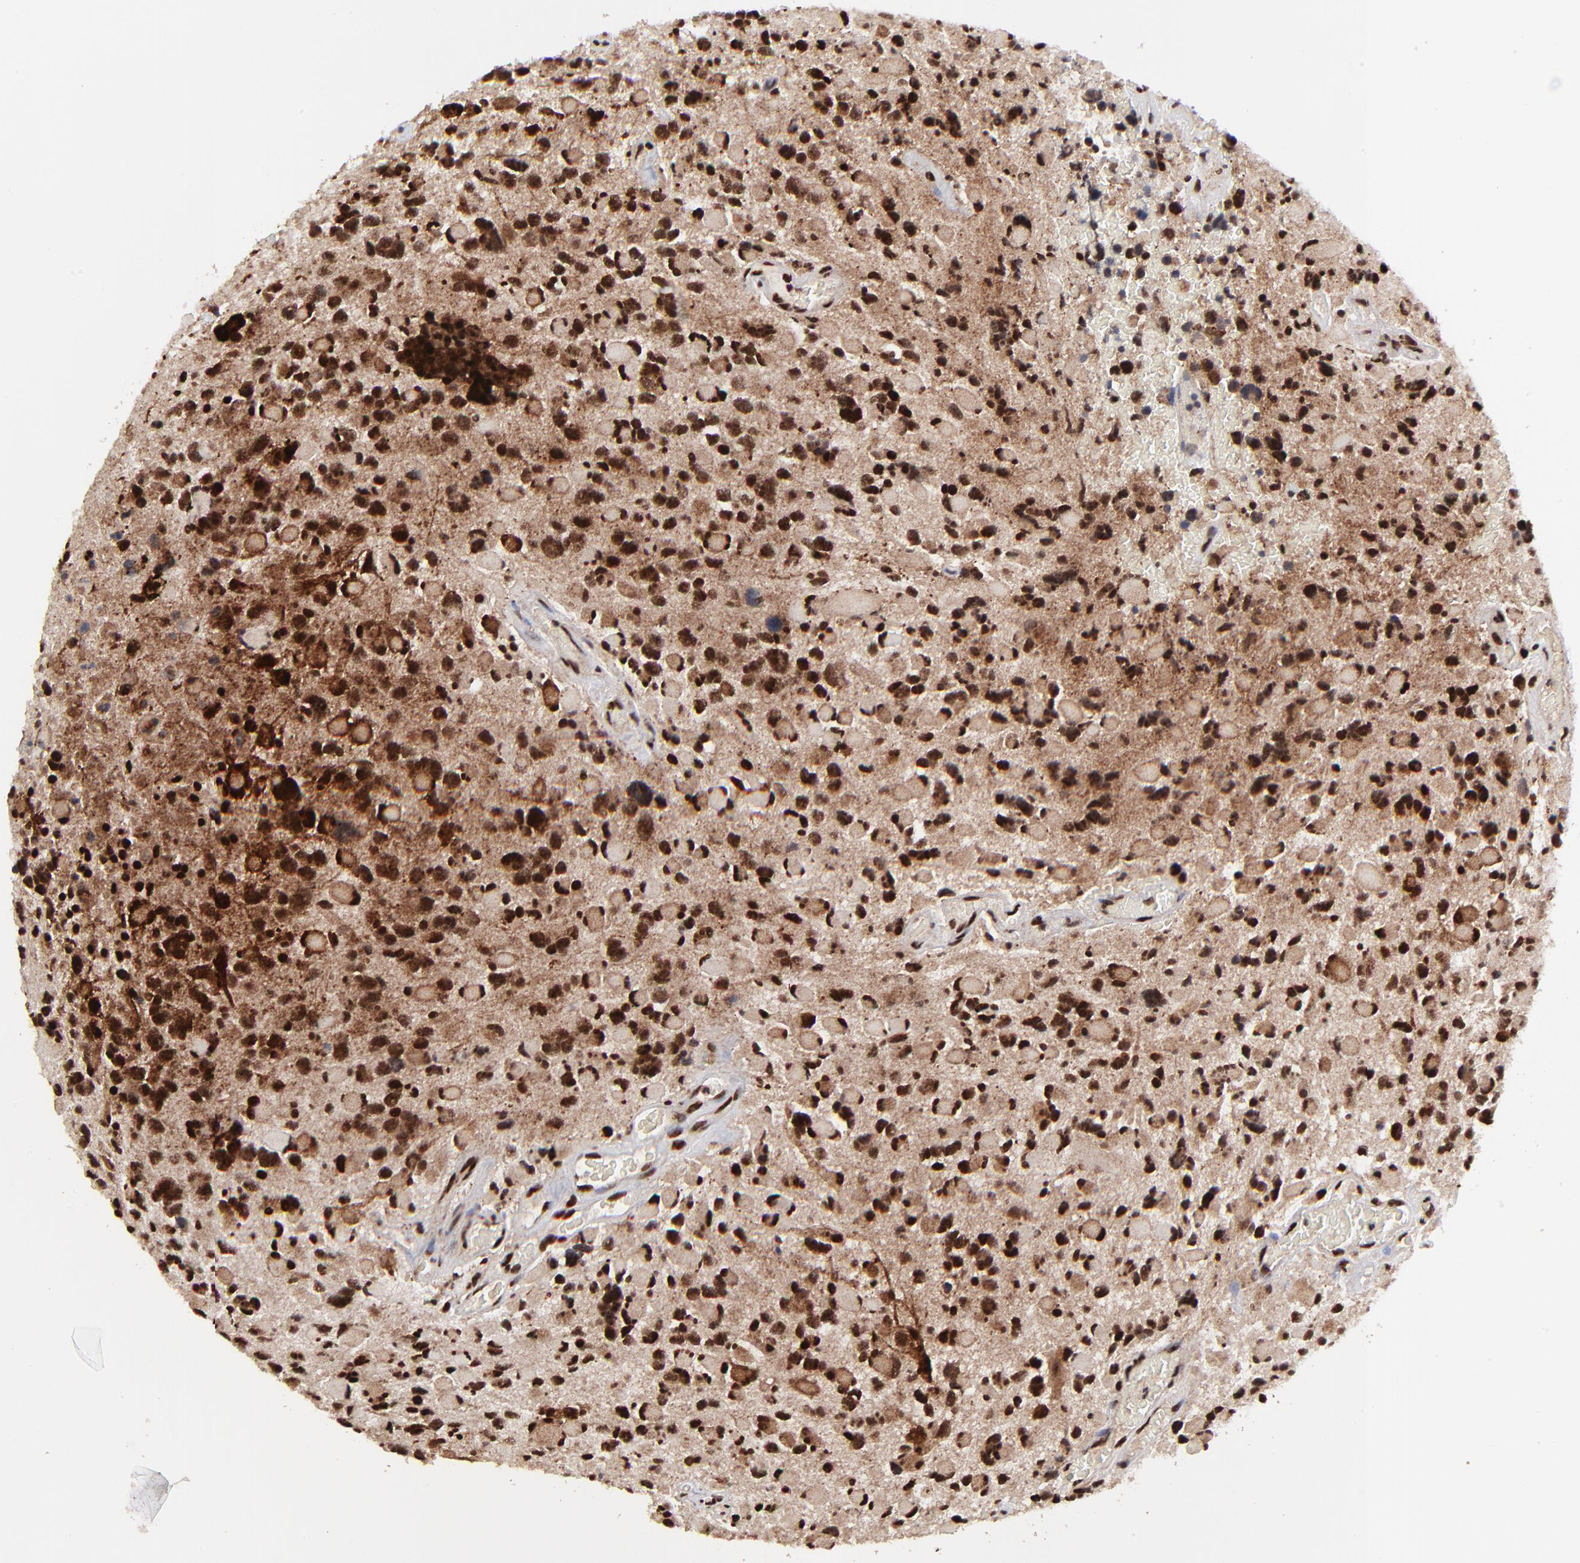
{"staining": {"intensity": "strong", "quantity": ">75%", "location": "nuclear"}, "tissue": "glioma", "cell_type": "Tumor cells", "image_type": "cancer", "snomed": [{"axis": "morphology", "description": "Glioma, malignant, High grade"}, {"axis": "topography", "description": "Brain"}], "caption": "Immunohistochemical staining of malignant high-grade glioma shows high levels of strong nuclear positivity in approximately >75% of tumor cells. (DAB IHC, brown staining for protein, blue staining for nuclei).", "gene": "RBM22", "patient": {"sex": "female", "age": 37}}